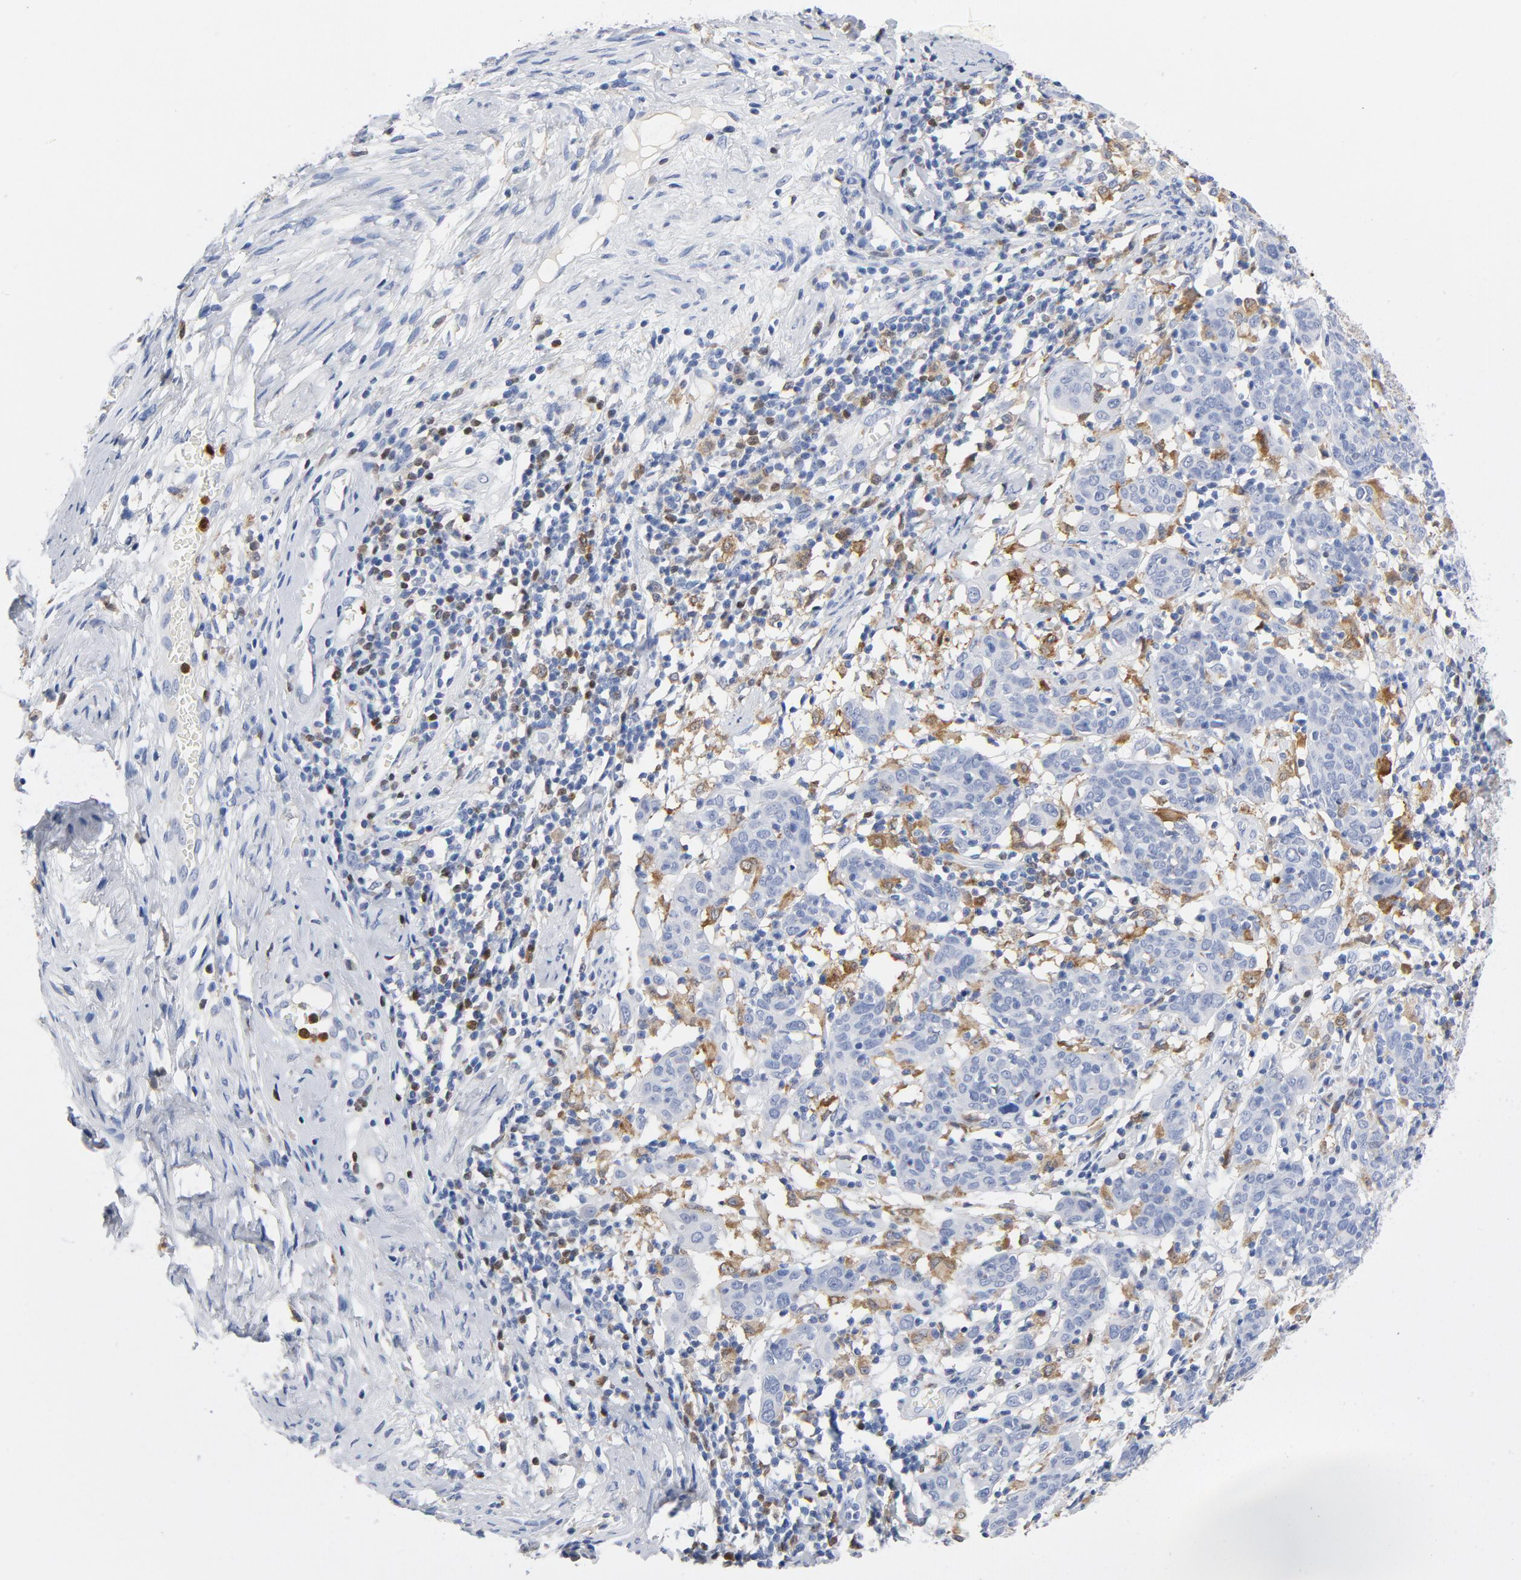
{"staining": {"intensity": "negative", "quantity": "none", "location": "none"}, "tissue": "cervical cancer", "cell_type": "Tumor cells", "image_type": "cancer", "snomed": [{"axis": "morphology", "description": "Normal tissue, NOS"}, {"axis": "morphology", "description": "Squamous cell carcinoma, NOS"}, {"axis": "topography", "description": "Cervix"}], "caption": "Tumor cells show no significant expression in cervical squamous cell carcinoma. Brightfield microscopy of IHC stained with DAB (3,3'-diaminobenzidine) (brown) and hematoxylin (blue), captured at high magnification.", "gene": "NCF1", "patient": {"sex": "female", "age": 67}}